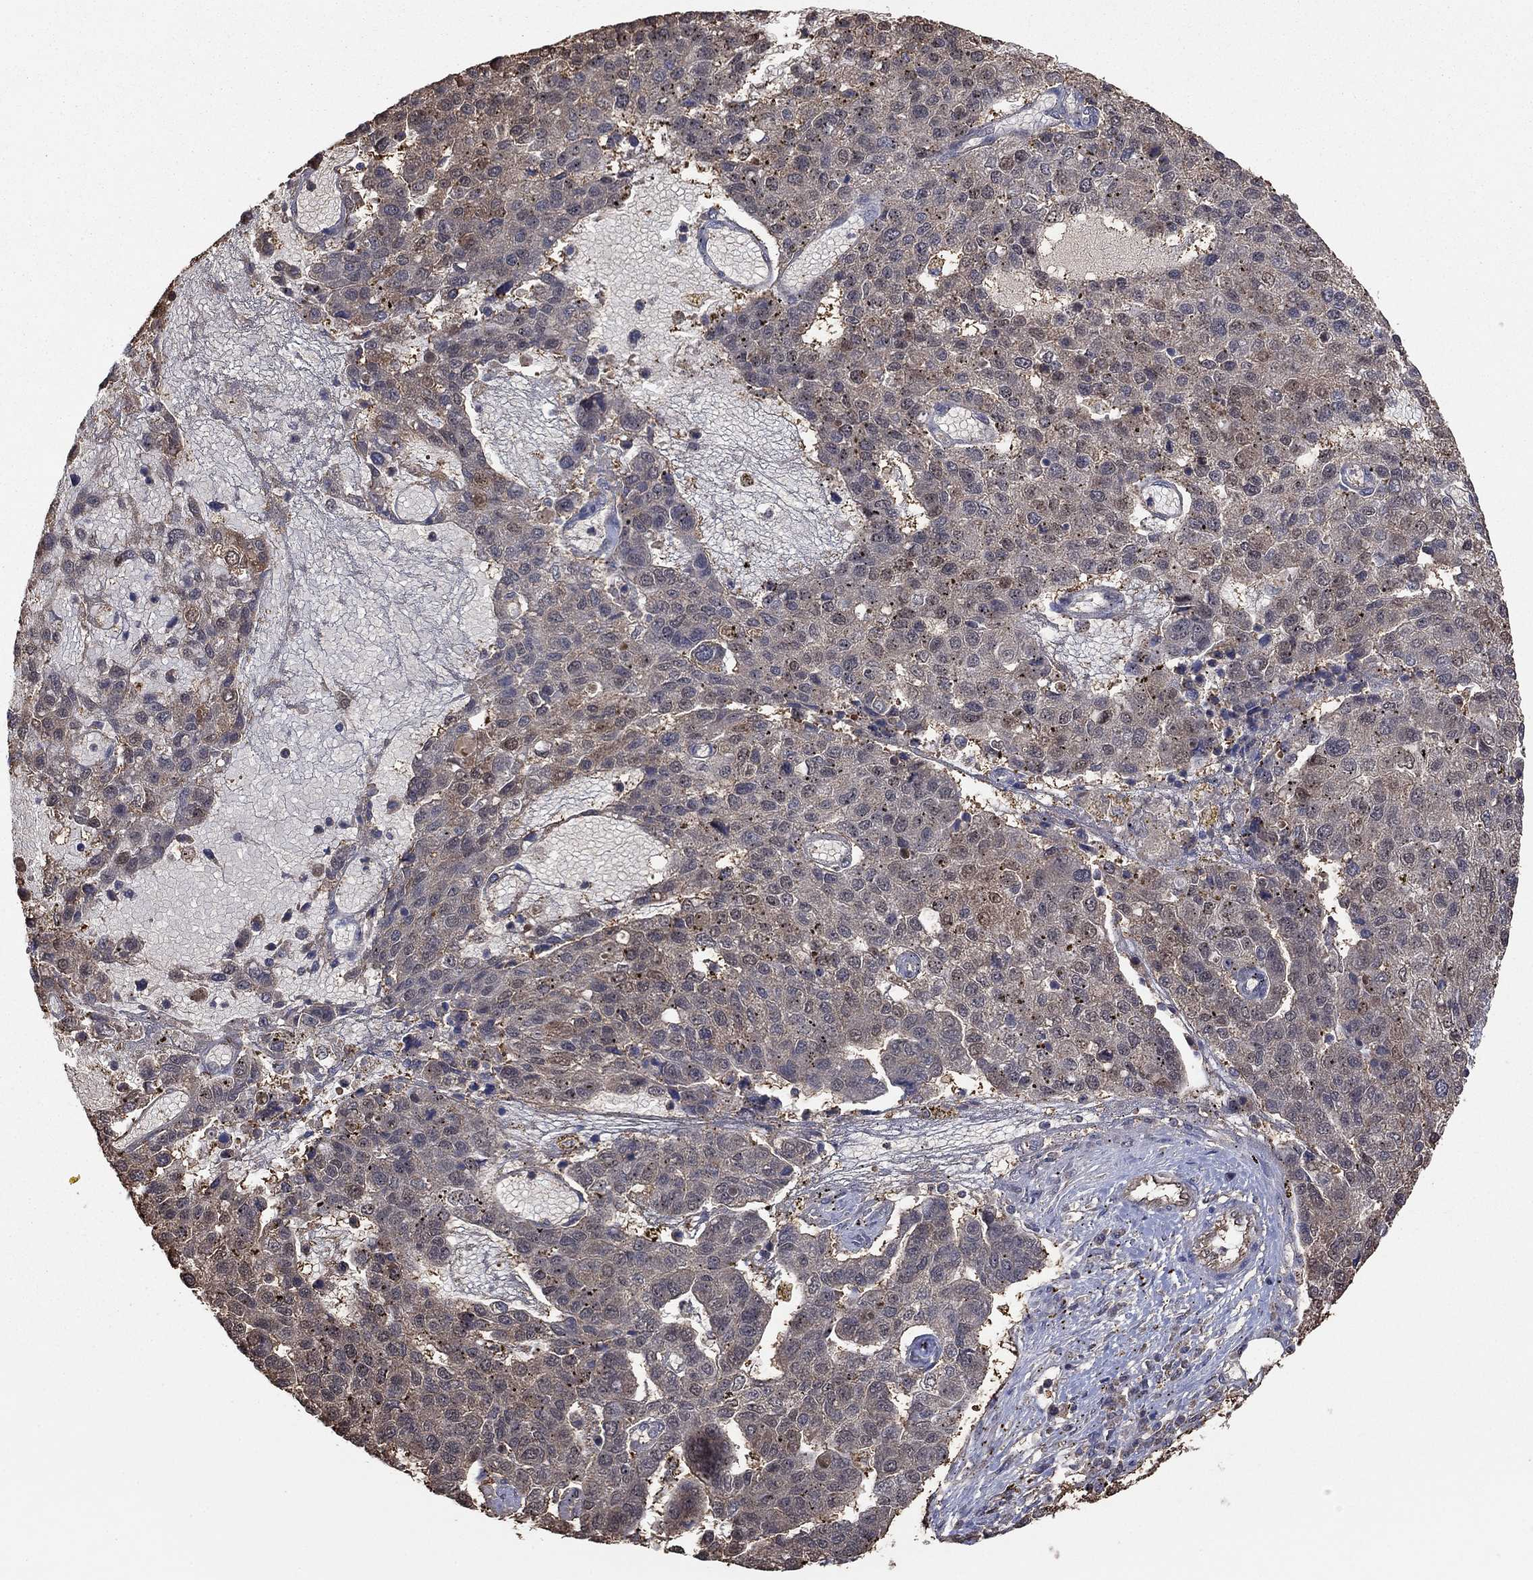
{"staining": {"intensity": "weak", "quantity": "25%-75%", "location": "cytoplasmic/membranous"}, "tissue": "pancreatic cancer", "cell_type": "Tumor cells", "image_type": "cancer", "snomed": [{"axis": "morphology", "description": "Adenocarcinoma, NOS"}, {"axis": "topography", "description": "Pancreas"}], "caption": "A low amount of weak cytoplasmic/membranous staining is present in approximately 25%-75% of tumor cells in adenocarcinoma (pancreatic) tissue.", "gene": "RNF114", "patient": {"sex": "female", "age": 61}}